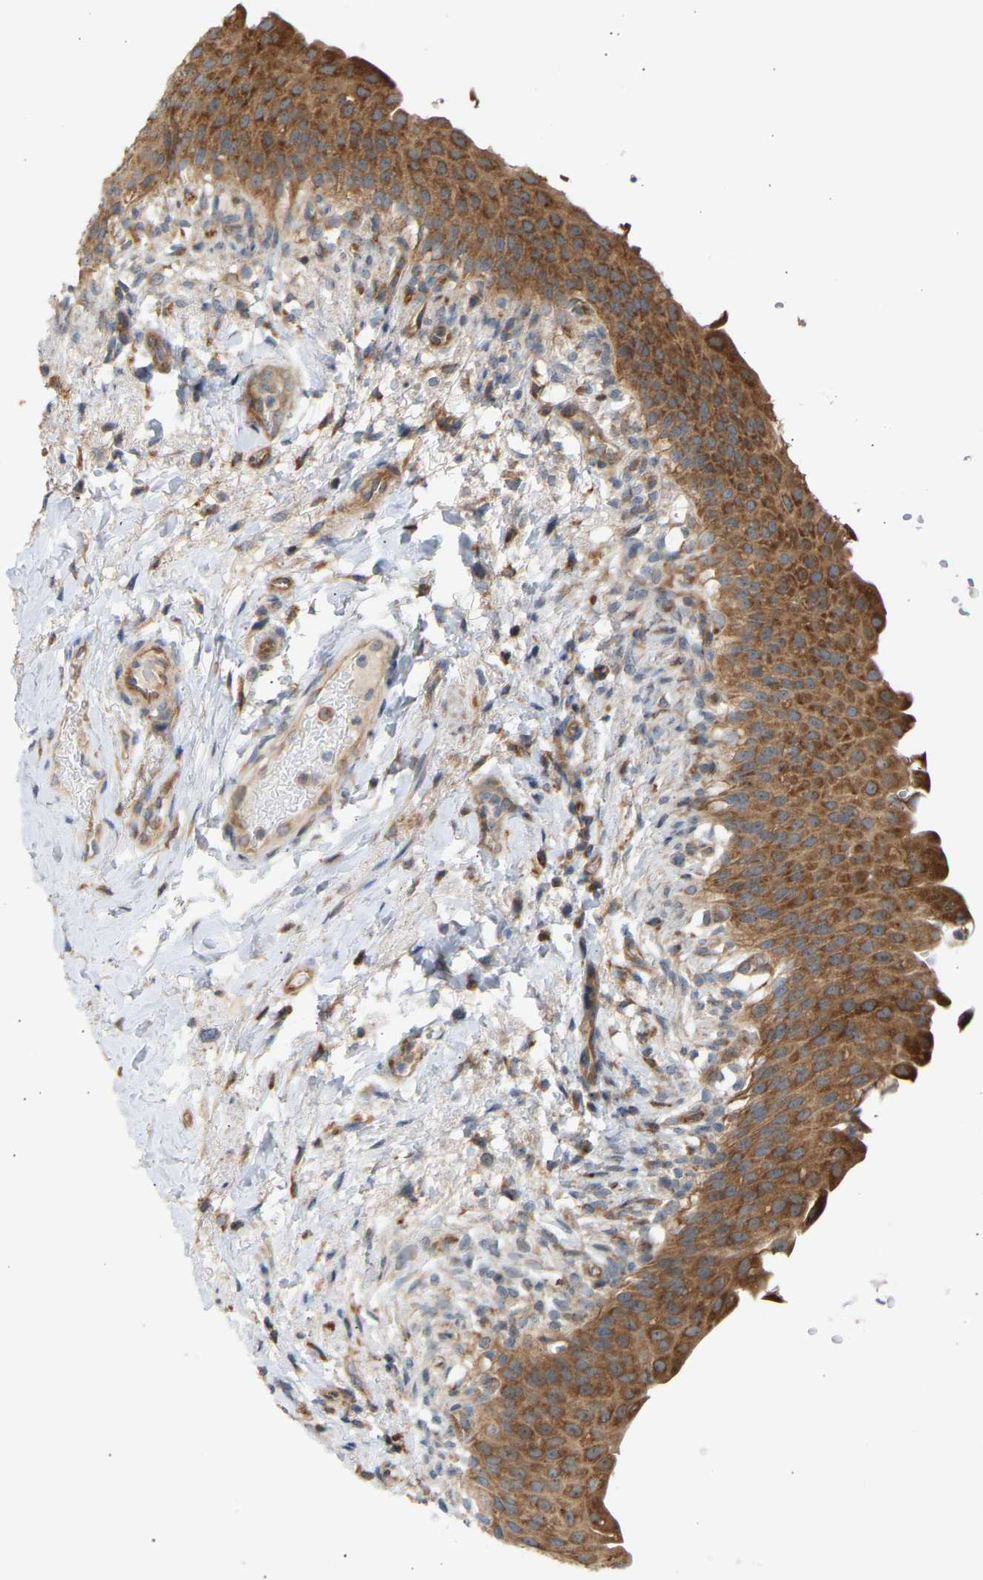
{"staining": {"intensity": "strong", "quantity": ">75%", "location": "cytoplasmic/membranous"}, "tissue": "urinary bladder", "cell_type": "Urothelial cells", "image_type": "normal", "snomed": [{"axis": "morphology", "description": "Normal tissue, NOS"}, {"axis": "topography", "description": "Urinary bladder"}], "caption": "Immunohistochemical staining of normal human urinary bladder displays strong cytoplasmic/membranous protein expression in approximately >75% of urothelial cells.", "gene": "GCN1", "patient": {"sex": "female", "age": 60}}